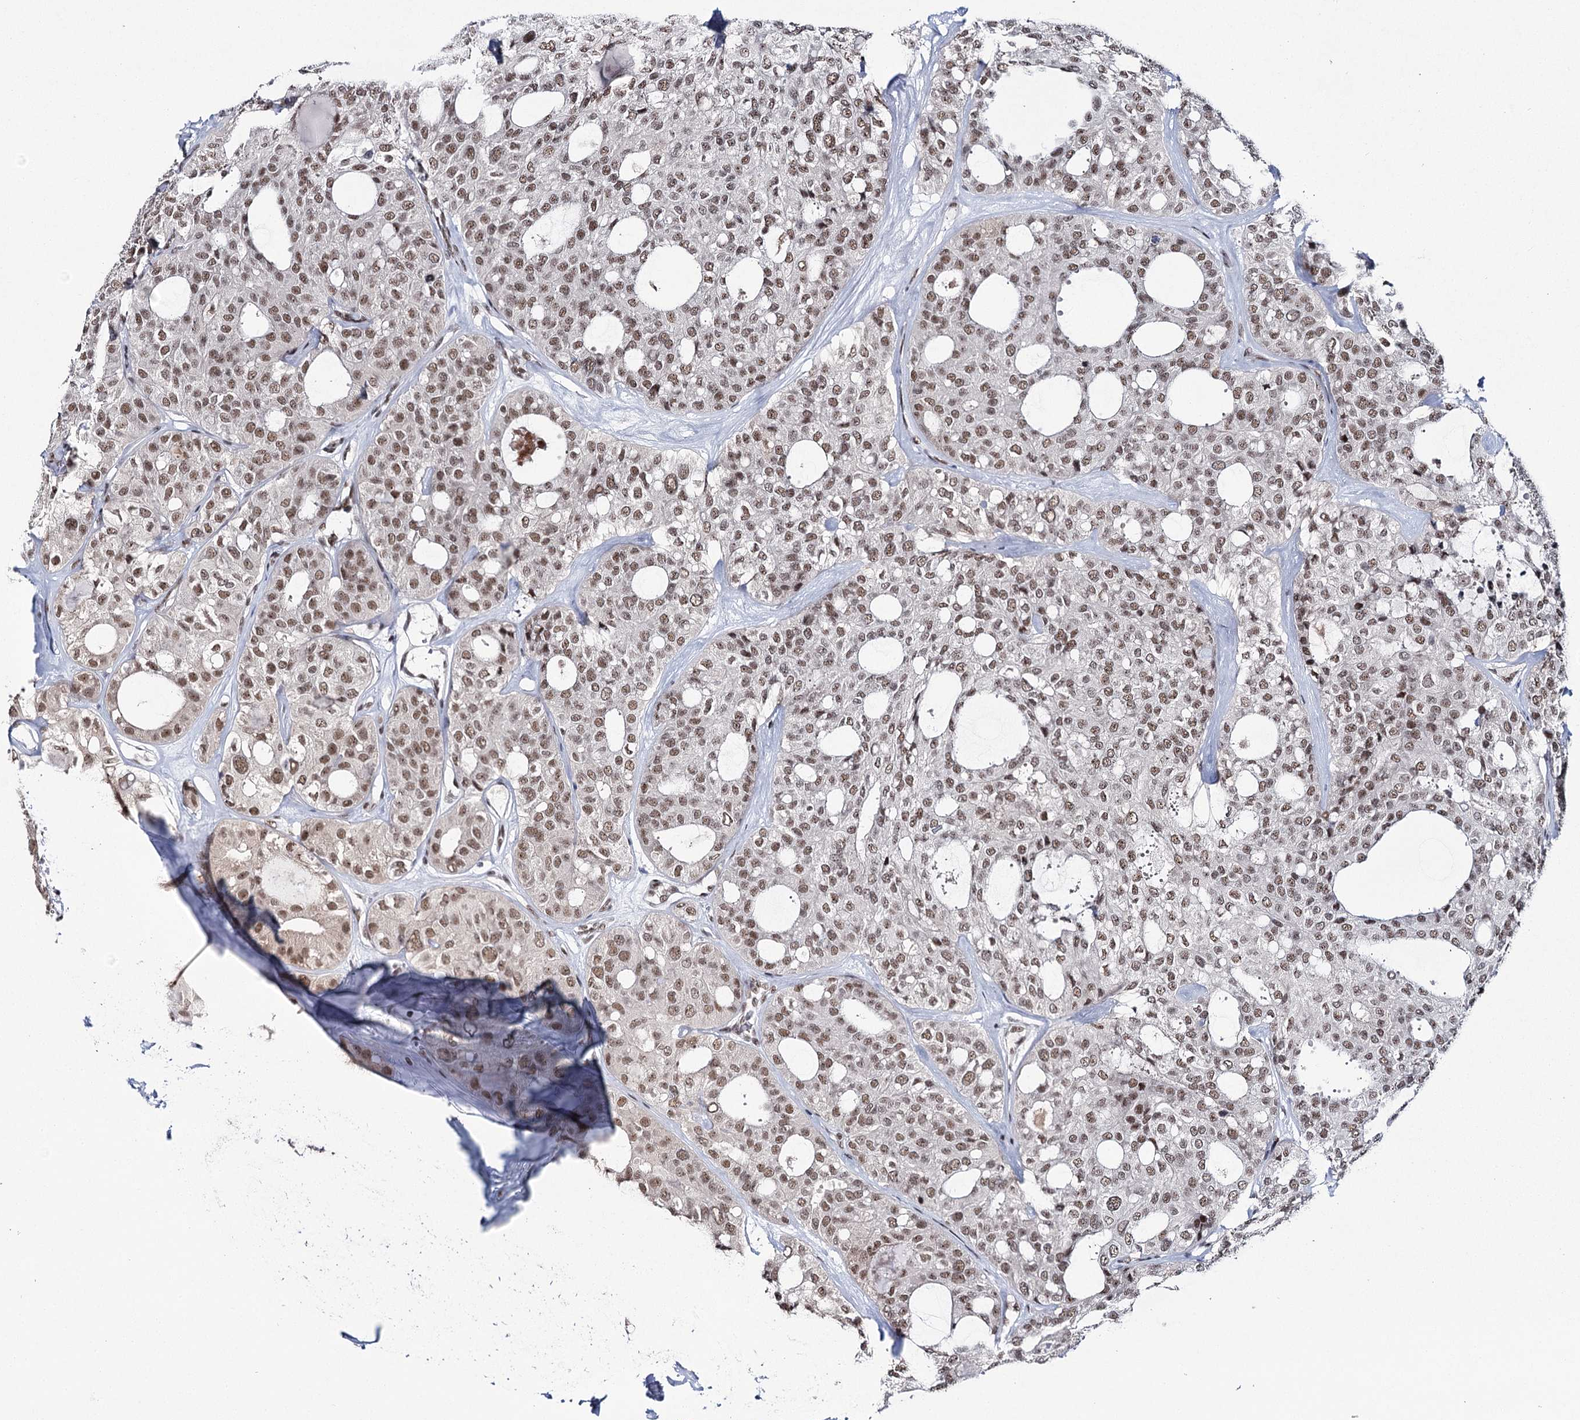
{"staining": {"intensity": "moderate", "quantity": ">75%", "location": "nuclear"}, "tissue": "thyroid cancer", "cell_type": "Tumor cells", "image_type": "cancer", "snomed": [{"axis": "morphology", "description": "Follicular adenoma carcinoma, NOS"}, {"axis": "topography", "description": "Thyroid gland"}], "caption": "Brown immunohistochemical staining in thyroid follicular adenoma carcinoma reveals moderate nuclear staining in approximately >75% of tumor cells.", "gene": "SCAF8", "patient": {"sex": "male", "age": 75}}